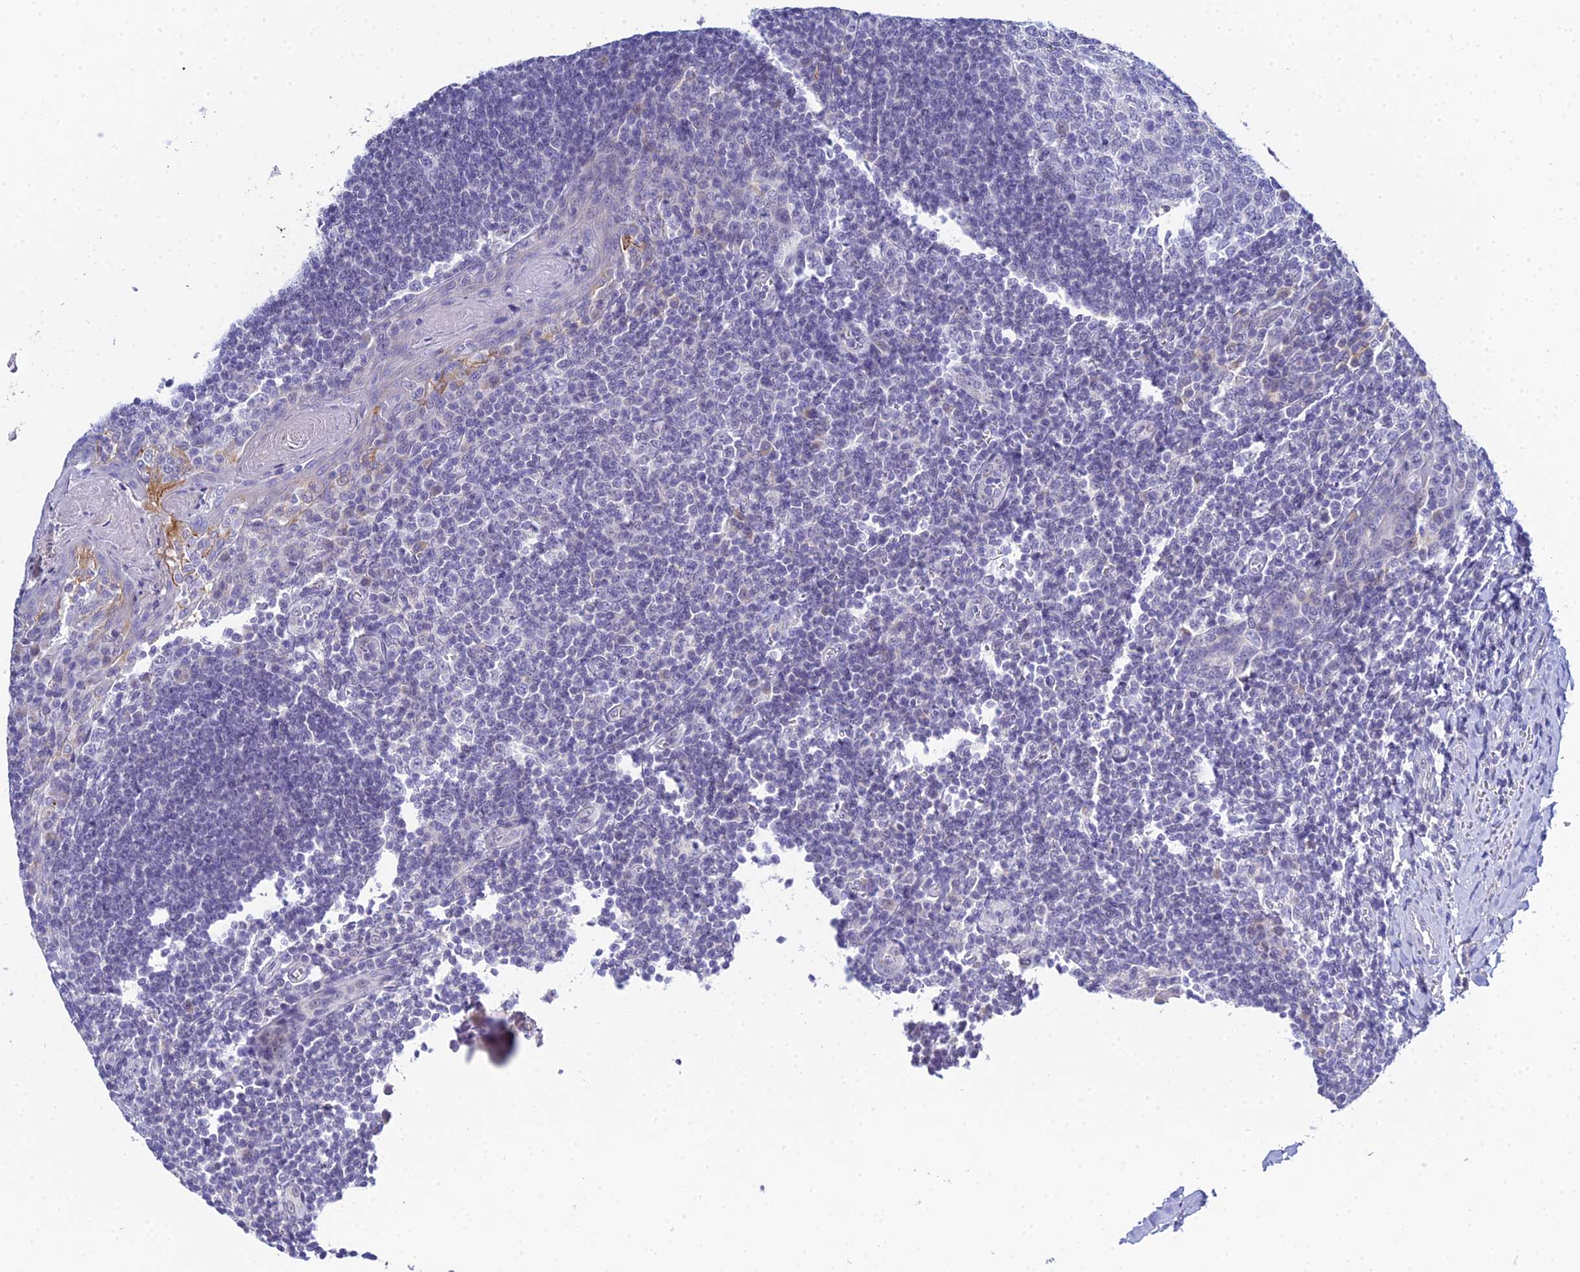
{"staining": {"intensity": "negative", "quantity": "none", "location": "none"}, "tissue": "tonsil", "cell_type": "Germinal center cells", "image_type": "normal", "snomed": [{"axis": "morphology", "description": "Normal tissue, NOS"}, {"axis": "topography", "description": "Tonsil"}], "caption": "Tonsil was stained to show a protein in brown. There is no significant positivity in germinal center cells. (DAB (3,3'-diaminobenzidine) immunohistochemistry (IHC) with hematoxylin counter stain).", "gene": "ZXDA", "patient": {"sex": "male", "age": 27}}